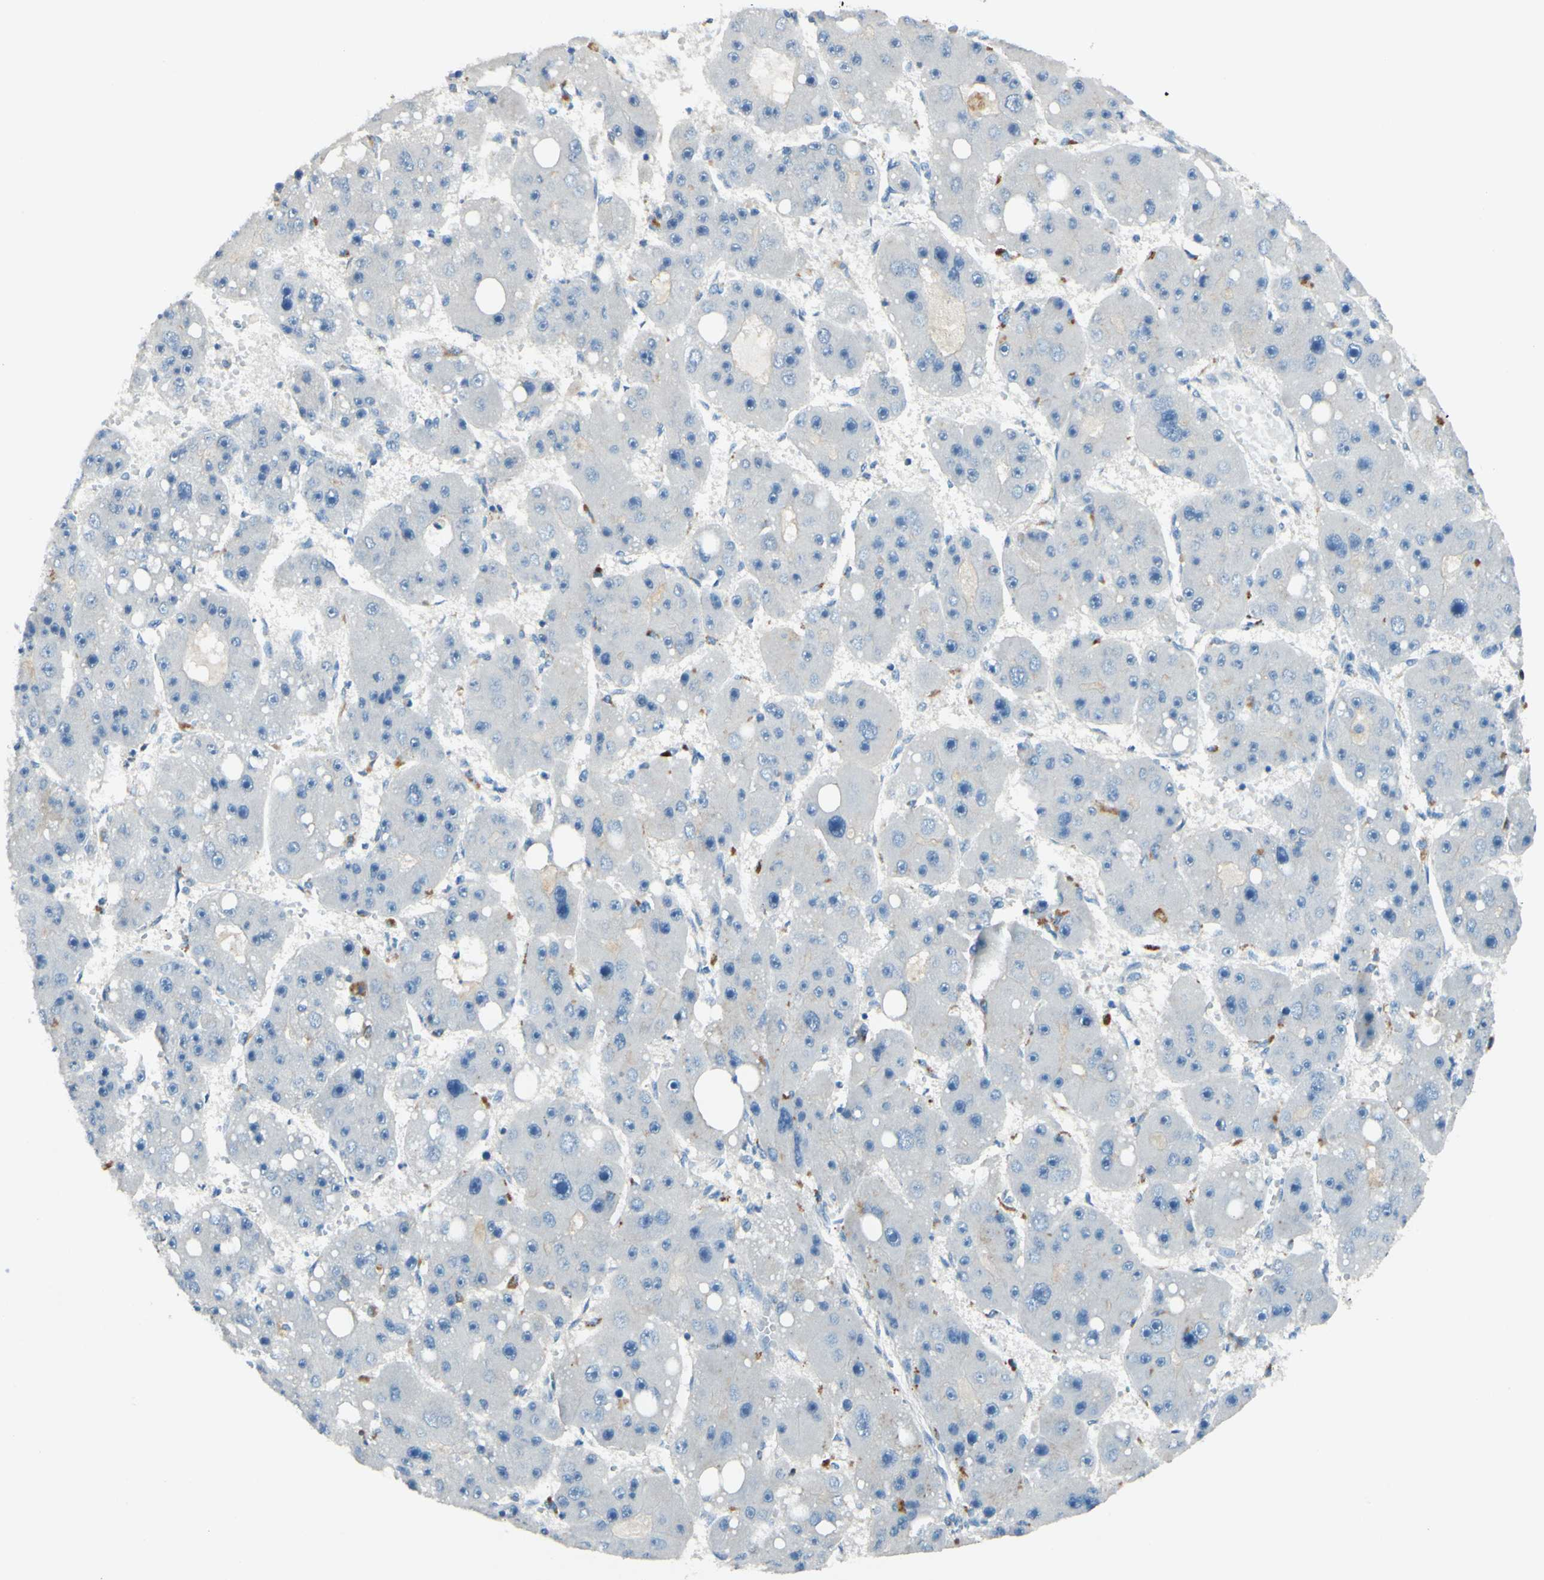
{"staining": {"intensity": "negative", "quantity": "none", "location": "none"}, "tissue": "liver cancer", "cell_type": "Tumor cells", "image_type": "cancer", "snomed": [{"axis": "morphology", "description": "Carcinoma, Hepatocellular, NOS"}, {"axis": "topography", "description": "Liver"}], "caption": "Immunohistochemical staining of hepatocellular carcinoma (liver) exhibits no significant expression in tumor cells.", "gene": "CDH10", "patient": {"sex": "female", "age": 61}}